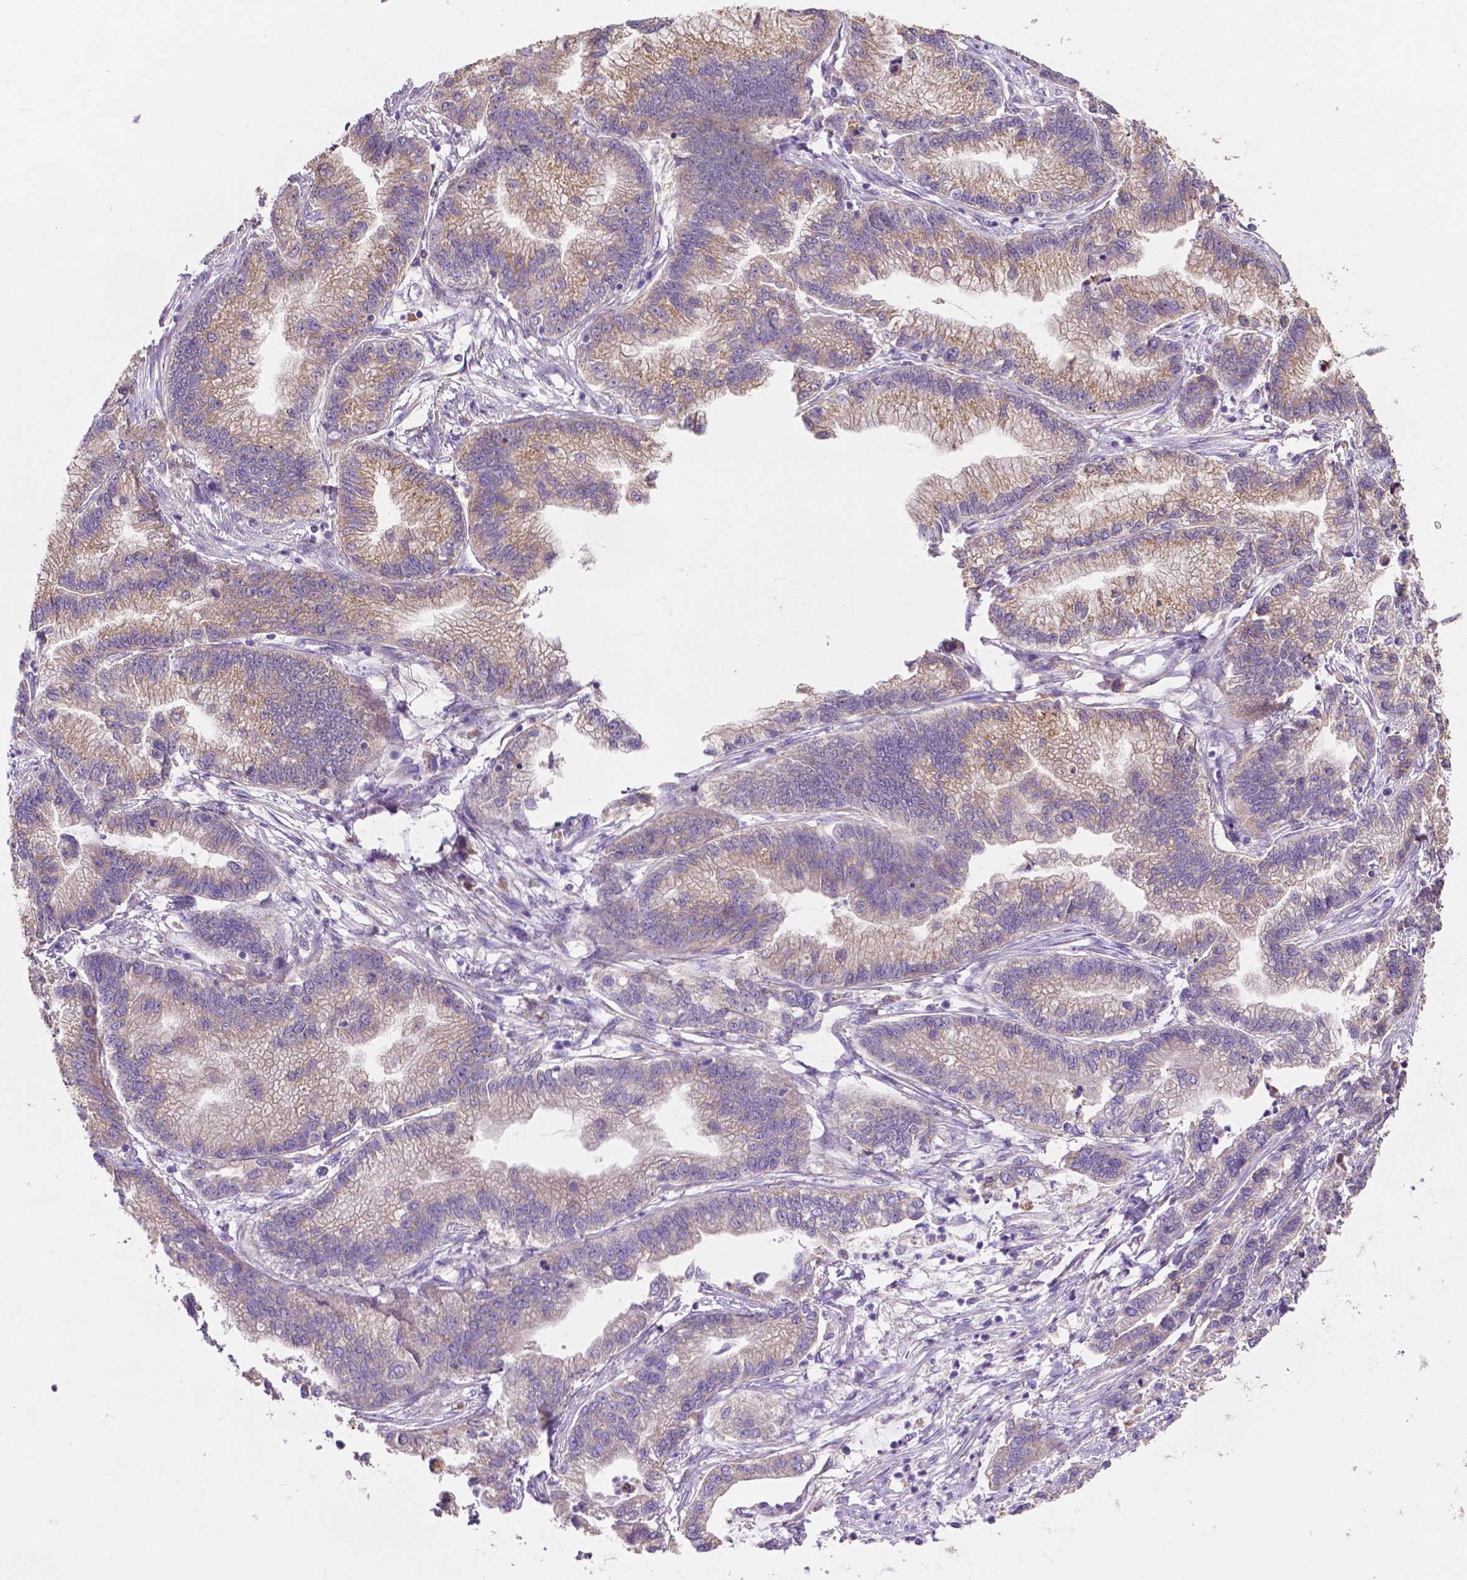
{"staining": {"intensity": "weak", "quantity": "25%-75%", "location": "cytoplasmic/membranous"}, "tissue": "stomach cancer", "cell_type": "Tumor cells", "image_type": "cancer", "snomed": [{"axis": "morphology", "description": "Adenocarcinoma, NOS"}, {"axis": "topography", "description": "Stomach"}], "caption": "Immunohistochemistry (IHC) of human stomach cancer (adenocarcinoma) displays low levels of weak cytoplasmic/membranous staining in approximately 25%-75% of tumor cells.", "gene": "ILVBL", "patient": {"sex": "male", "age": 83}}